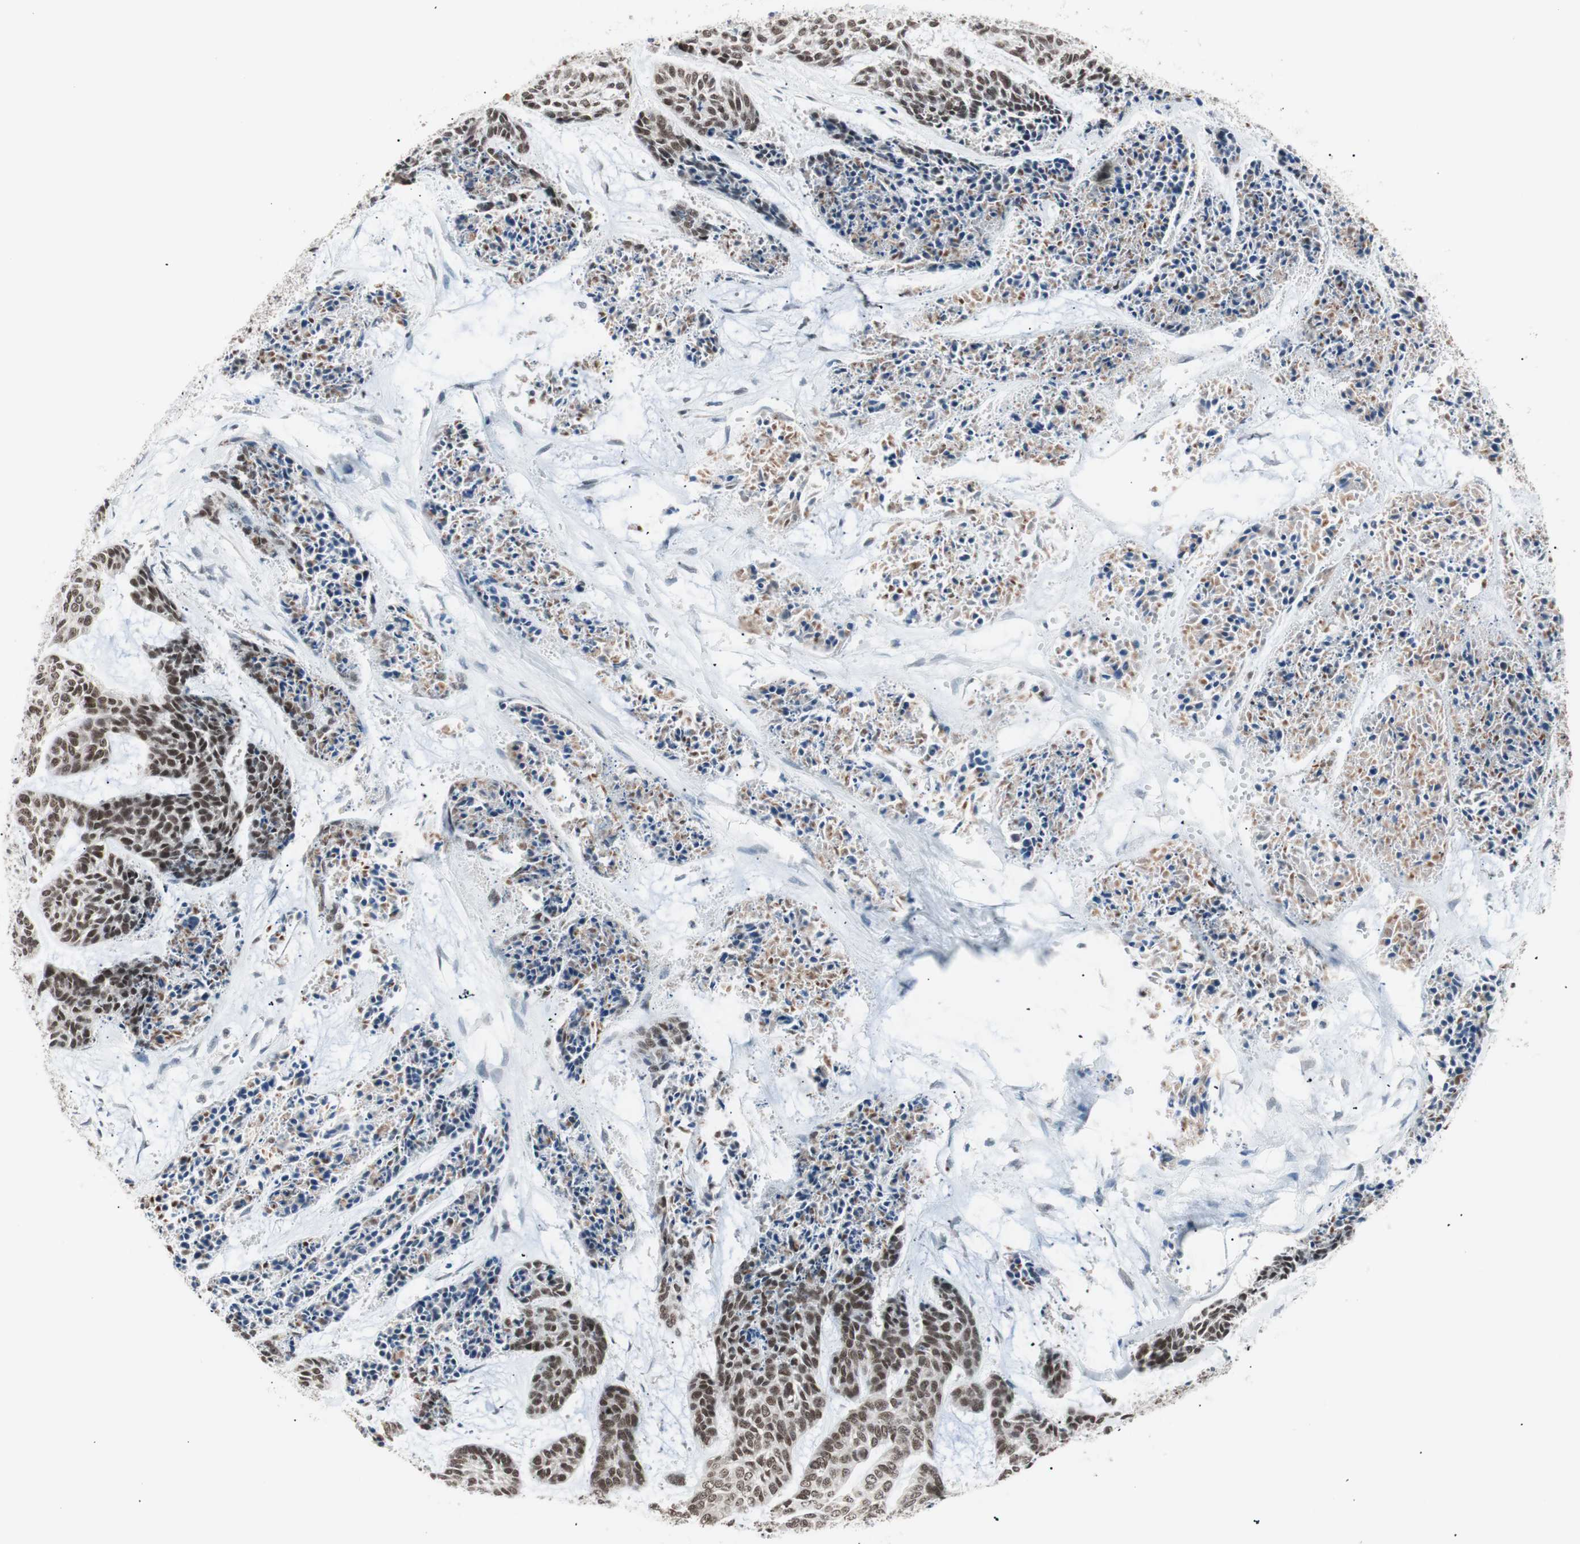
{"staining": {"intensity": "moderate", "quantity": ">75%", "location": "nuclear"}, "tissue": "skin cancer", "cell_type": "Tumor cells", "image_type": "cancer", "snomed": [{"axis": "morphology", "description": "Basal cell carcinoma"}, {"axis": "topography", "description": "Skin"}], "caption": "About >75% of tumor cells in skin cancer show moderate nuclear protein expression as visualized by brown immunohistochemical staining.", "gene": "LIG3", "patient": {"sex": "female", "age": 64}}